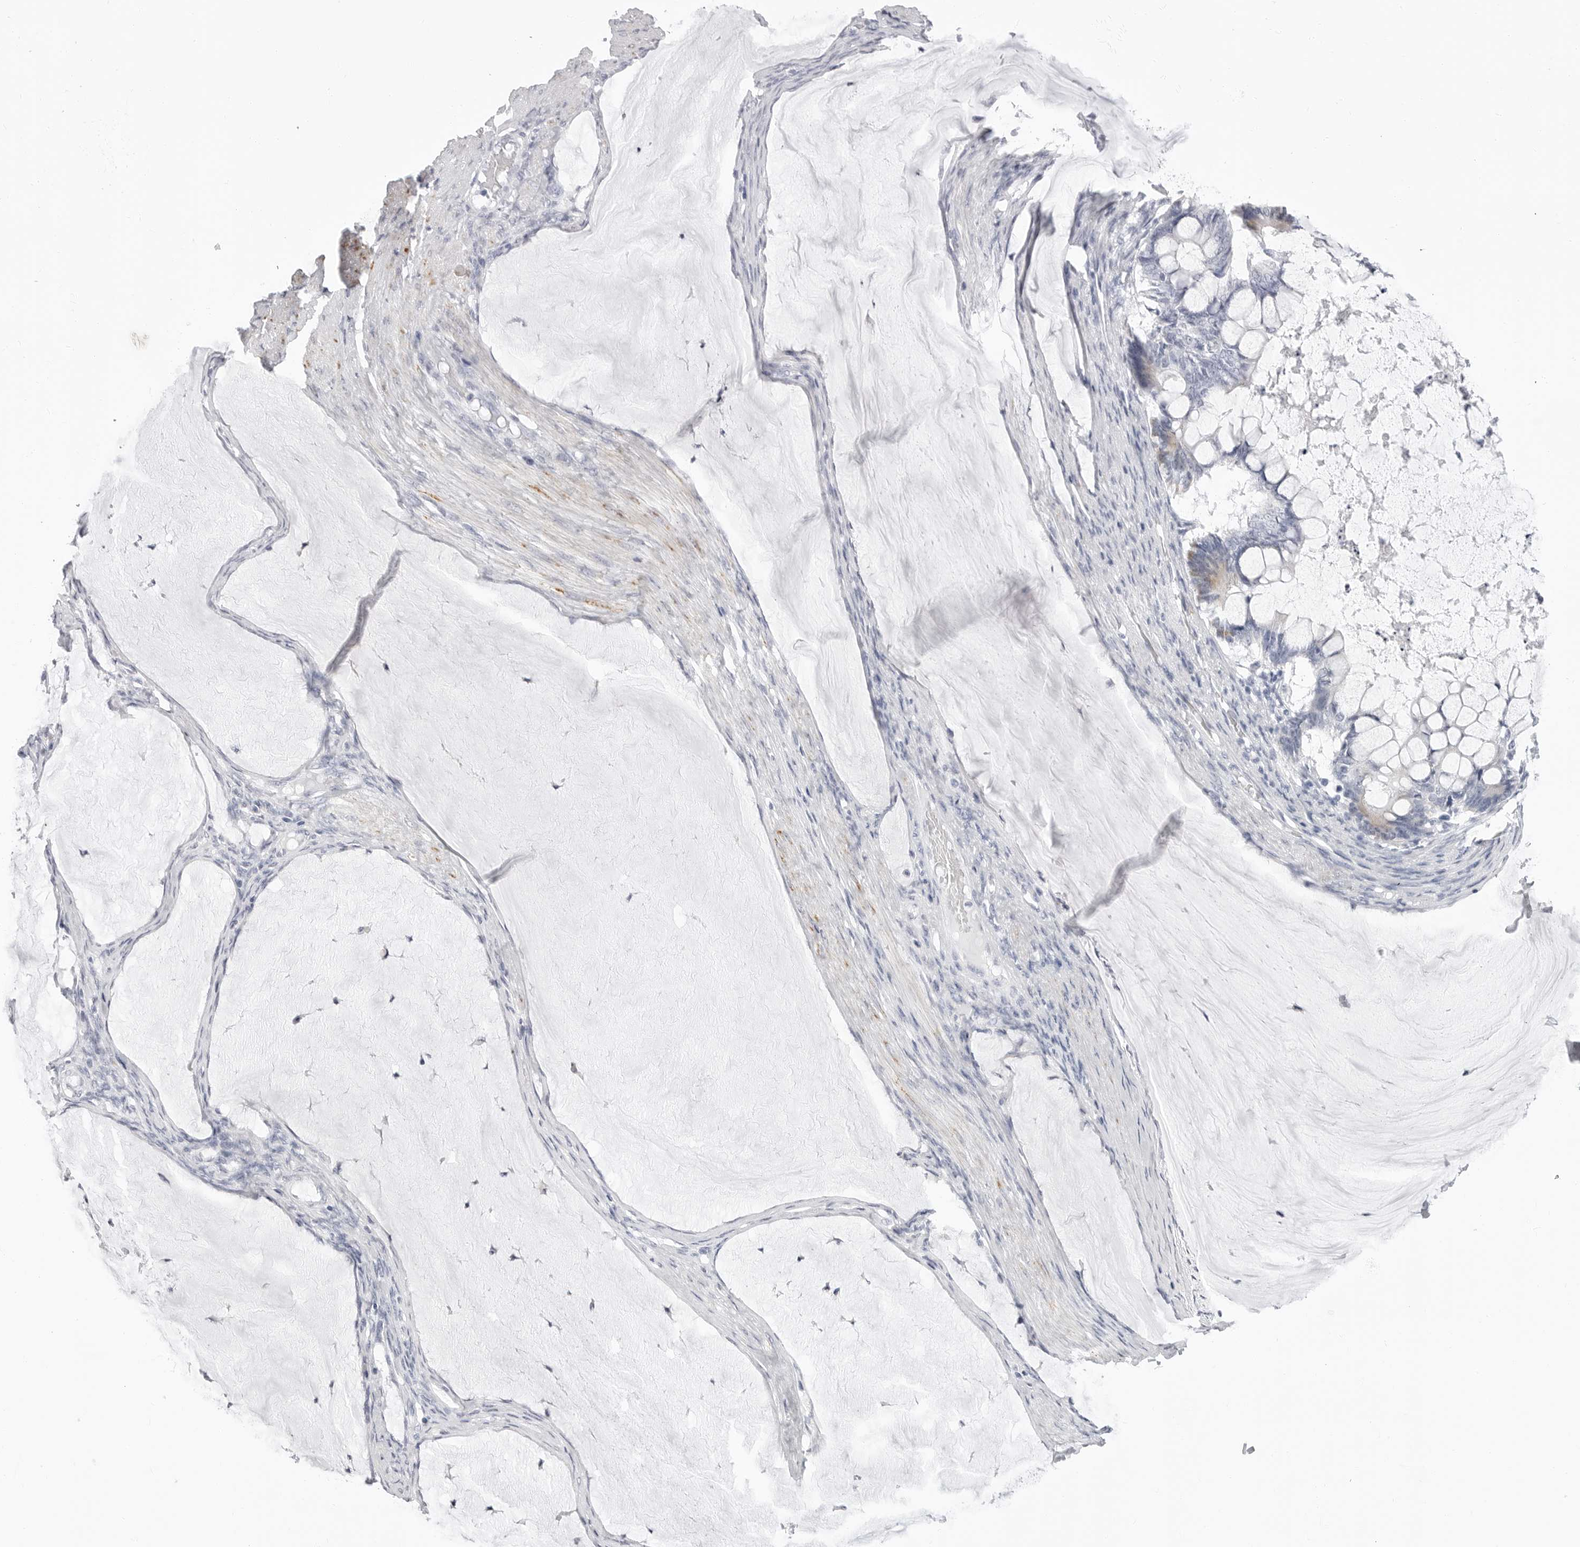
{"staining": {"intensity": "negative", "quantity": "none", "location": "none"}, "tissue": "ovarian cancer", "cell_type": "Tumor cells", "image_type": "cancer", "snomed": [{"axis": "morphology", "description": "Cystadenocarcinoma, mucinous, NOS"}, {"axis": "topography", "description": "Ovary"}], "caption": "Tumor cells show no significant protein positivity in ovarian cancer.", "gene": "ERICH3", "patient": {"sex": "female", "age": 61}}